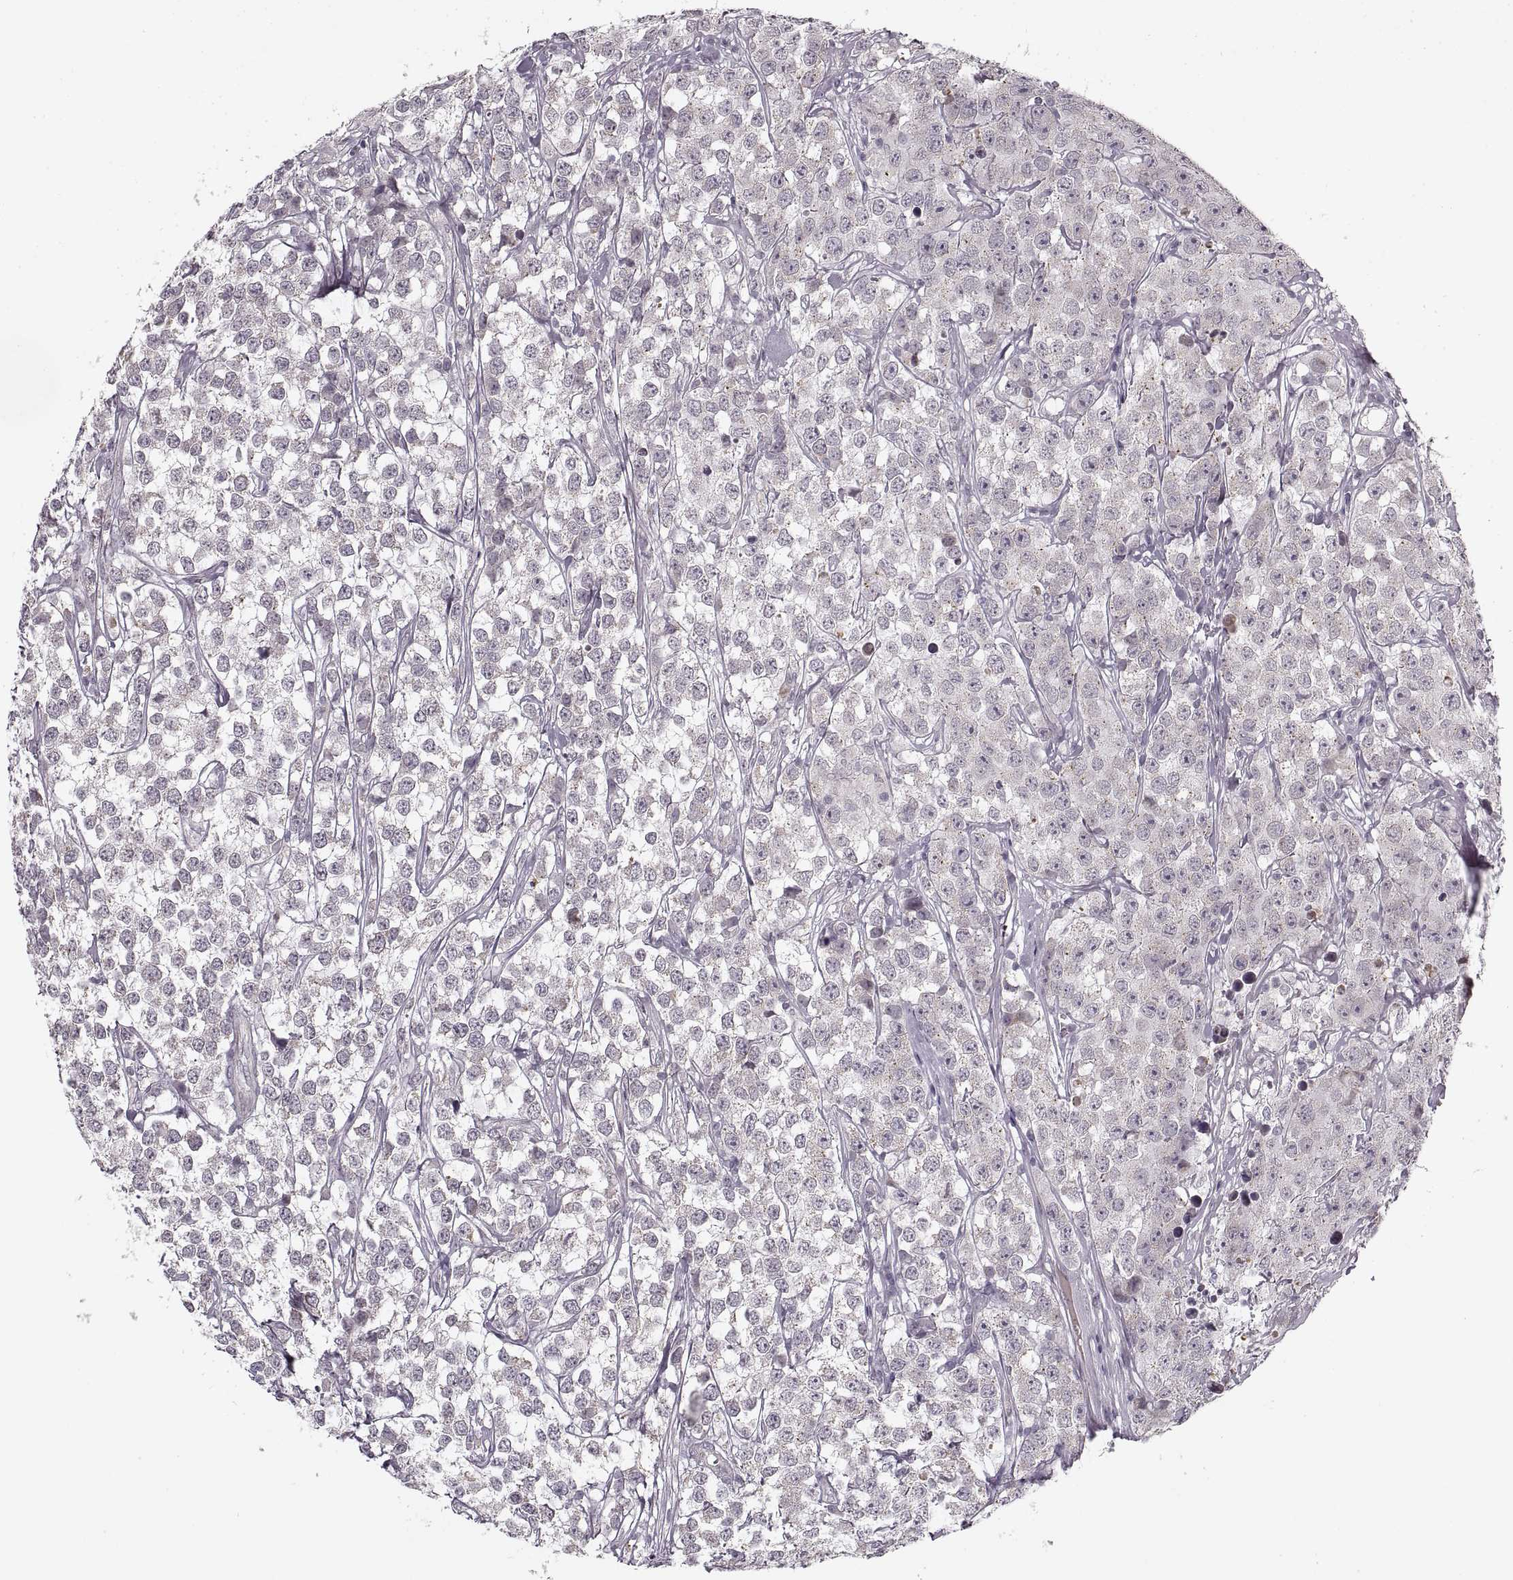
{"staining": {"intensity": "negative", "quantity": "none", "location": "none"}, "tissue": "testis cancer", "cell_type": "Tumor cells", "image_type": "cancer", "snomed": [{"axis": "morphology", "description": "Seminoma, NOS"}, {"axis": "topography", "description": "Testis"}], "caption": "An image of testis seminoma stained for a protein exhibits no brown staining in tumor cells.", "gene": "ASIC3", "patient": {"sex": "male", "age": 59}}